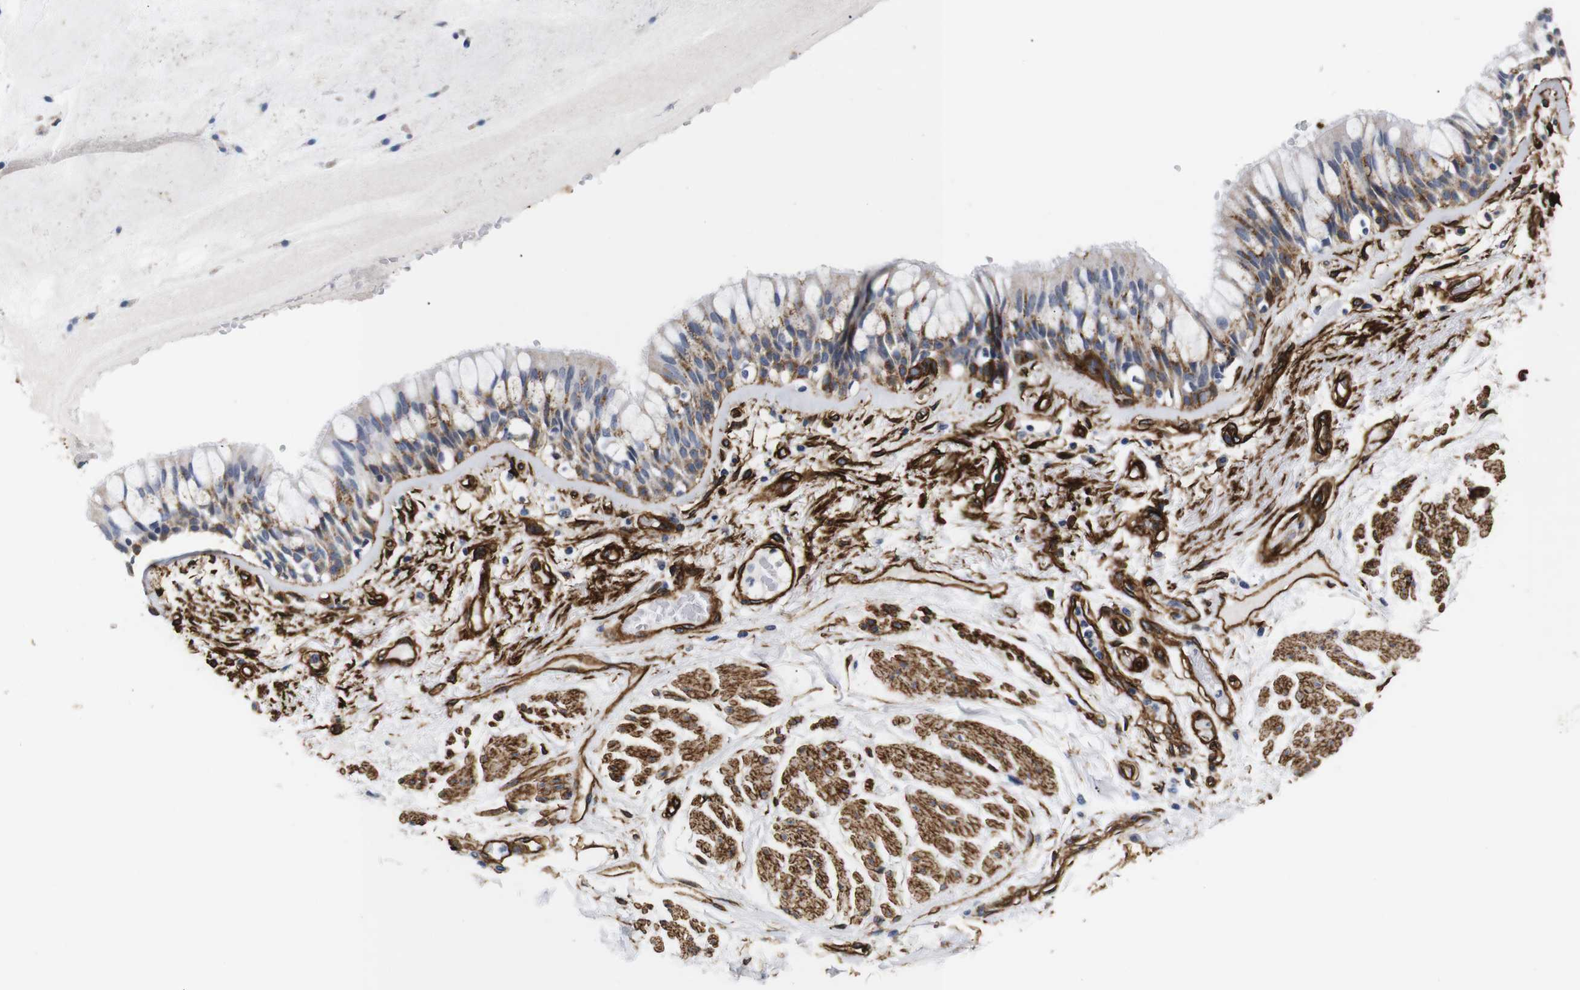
{"staining": {"intensity": "strong", "quantity": "25%-75%", "location": "cytoplasmic/membranous"}, "tissue": "bronchus", "cell_type": "Respiratory epithelial cells", "image_type": "normal", "snomed": [{"axis": "morphology", "description": "Normal tissue, NOS"}, {"axis": "topography", "description": "Bronchus"}], "caption": "This is a histology image of immunohistochemistry staining of unremarkable bronchus, which shows strong positivity in the cytoplasmic/membranous of respiratory epithelial cells.", "gene": "CAV2", "patient": {"sex": "male", "age": 66}}